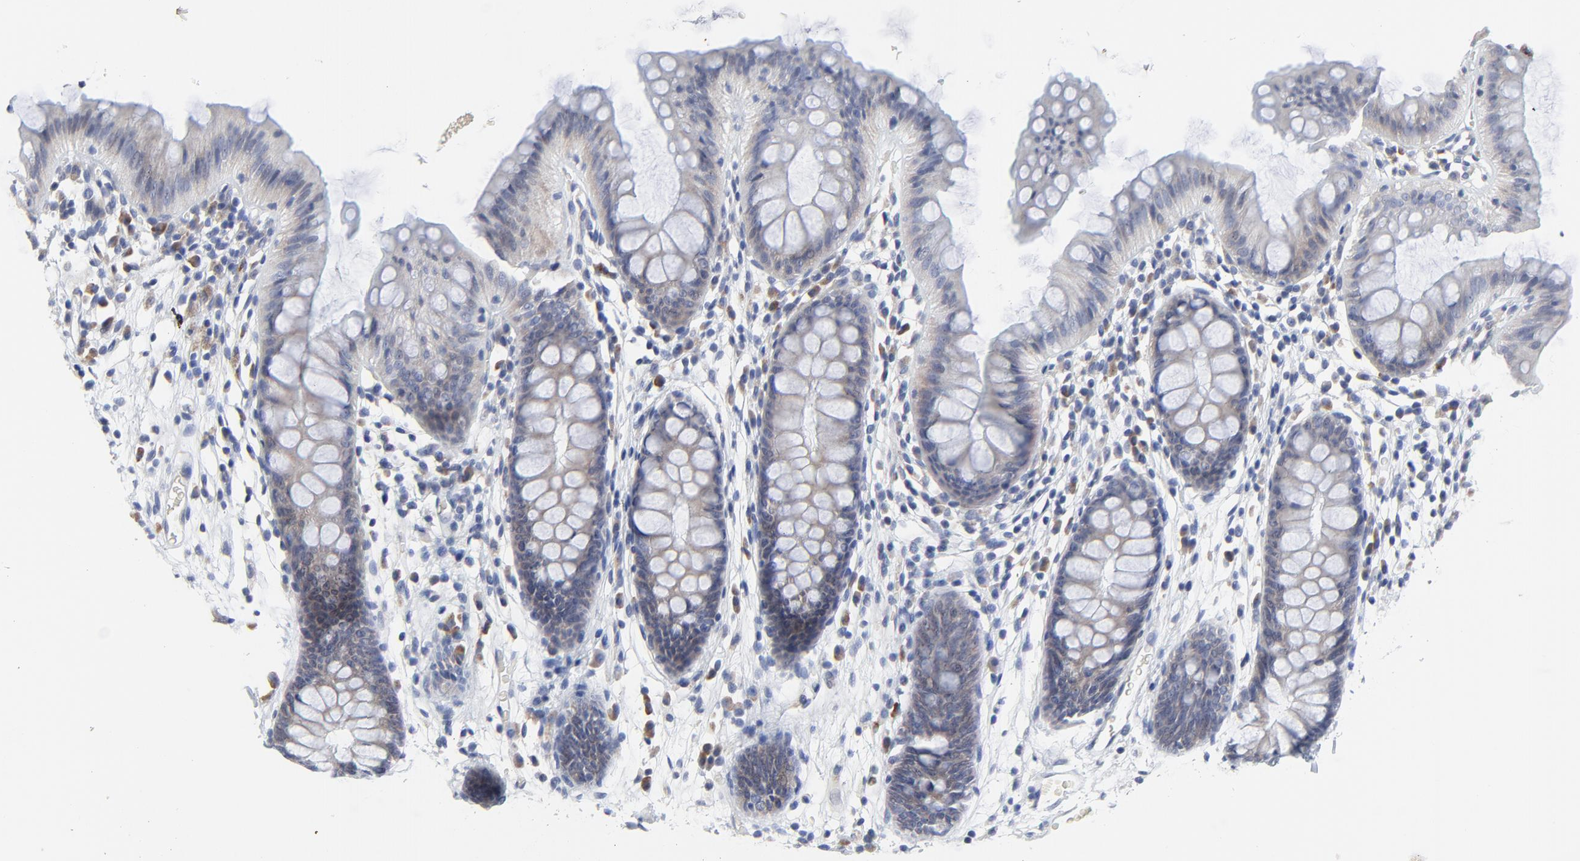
{"staining": {"intensity": "negative", "quantity": "none", "location": "none"}, "tissue": "colon", "cell_type": "Endothelial cells", "image_type": "normal", "snomed": [{"axis": "morphology", "description": "Normal tissue, NOS"}, {"axis": "topography", "description": "Smooth muscle"}, {"axis": "topography", "description": "Colon"}], "caption": "Immunohistochemical staining of unremarkable human colon demonstrates no significant positivity in endothelial cells. (Immunohistochemistry (ihc), brightfield microscopy, high magnification).", "gene": "NLGN3", "patient": {"sex": "male", "age": 67}}